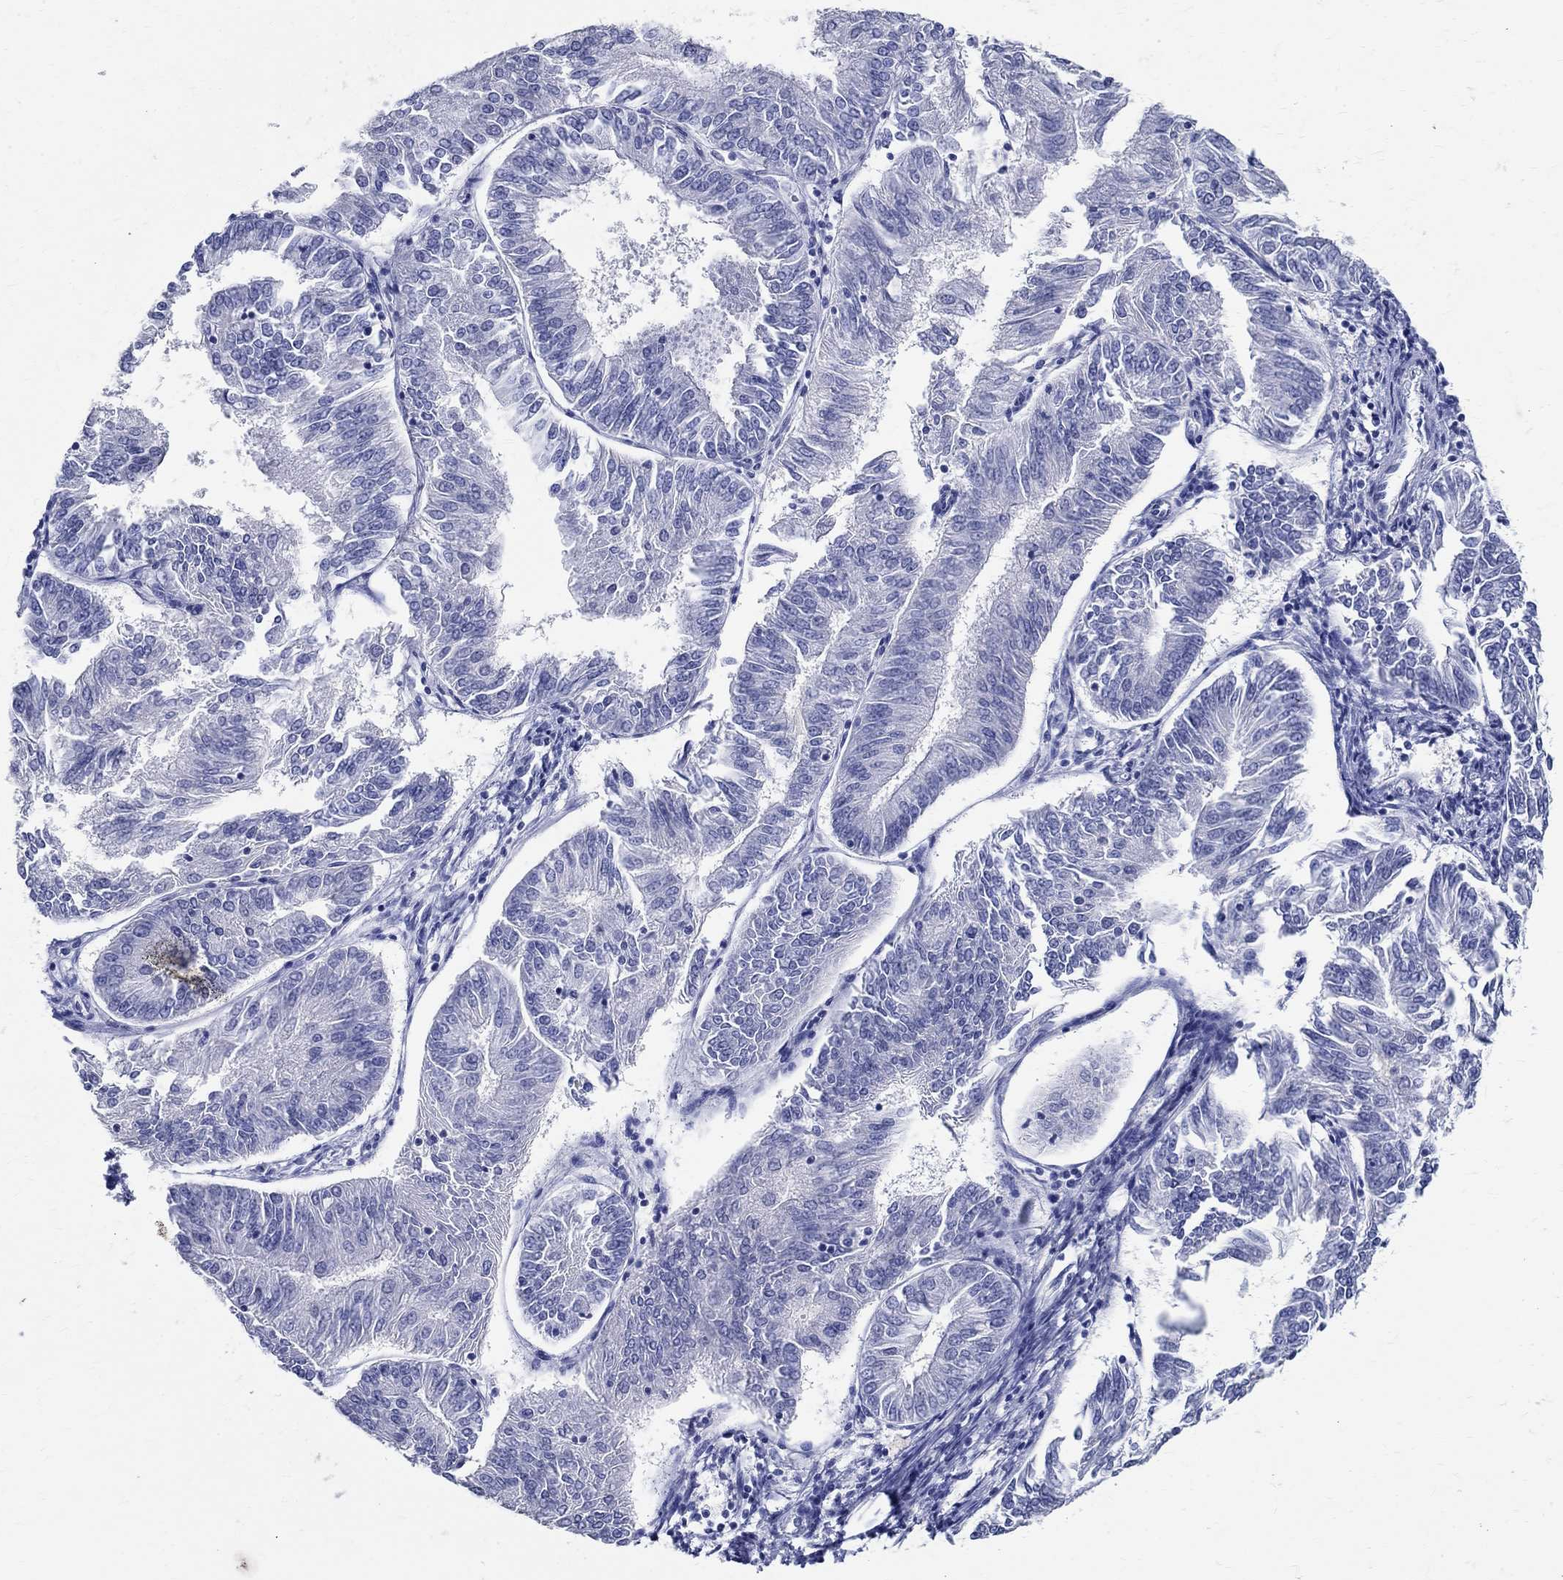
{"staining": {"intensity": "negative", "quantity": "none", "location": "none"}, "tissue": "endometrial cancer", "cell_type": "Tumor cells", "image_type": "cancer", "snomed": [{"axis": "morphology", "description": "Adenocarcinoma, NOS"}, {"axis": "topography", "description": "Endometrium"}], "caption": "The image reveals no staining of tumor cells in endometrial adenocarcinoma. The staining was performed using DAB (3,3'-diaminobenzidine) to visualize the protein expression in brown, while the nuclei were stained in blue with hematoxylin (Magnification: 20x).", "gene": "TSPAN16", "patient": {"sex": "female", "age": 58}}